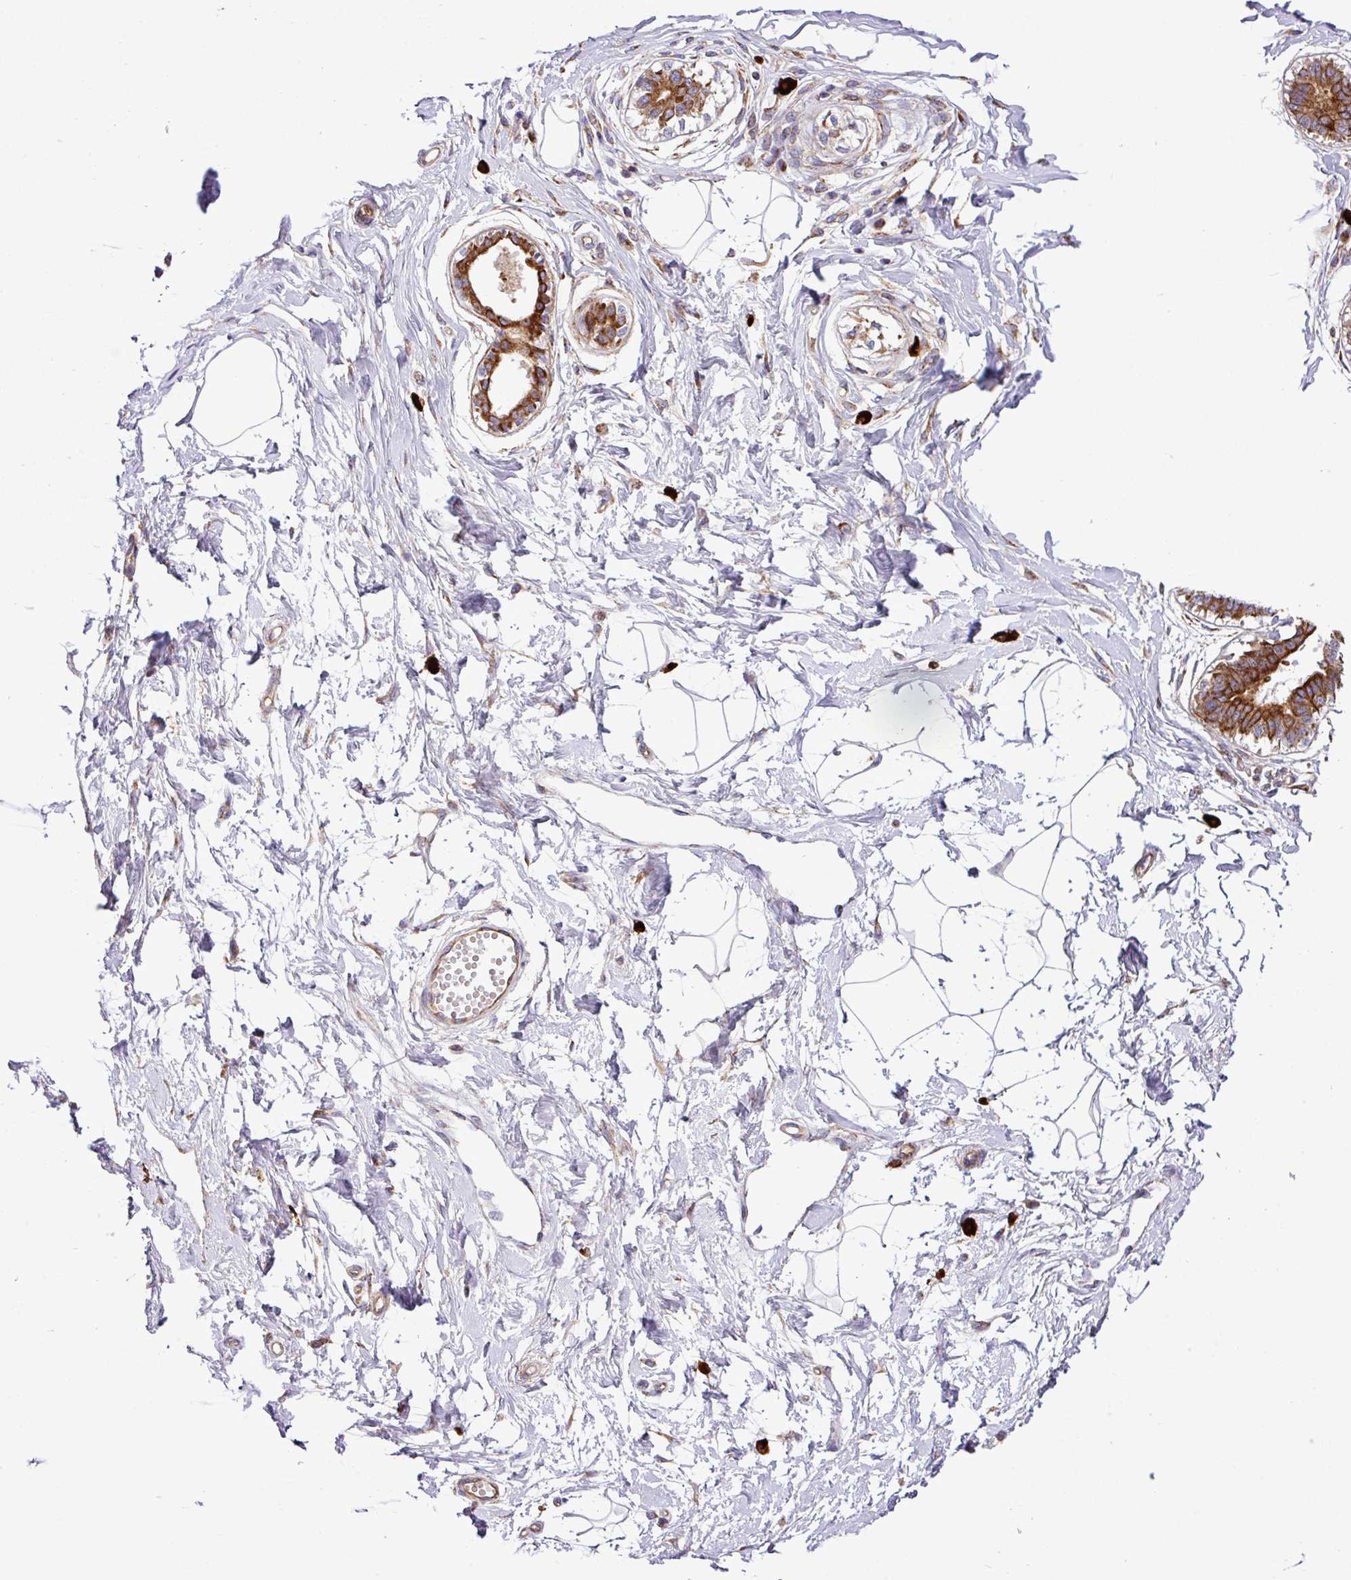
{"staining": {"intensity": "negative", "quantity": "none", "location": "none"}, "tissue": "breast", "cell_type": "Adipocytes", "image_type": "normal", "snomed": [{"axis": "morphology", "description": "Normal tissue, NOS"}, {"axis": "topography", "description": "Breast"}], "caption": "Breast was stained to show a protein in brown. There is no significant staining in adipocytes.", "gene": "ZNF569", "patient": {"sex": "female", "age": 45}}